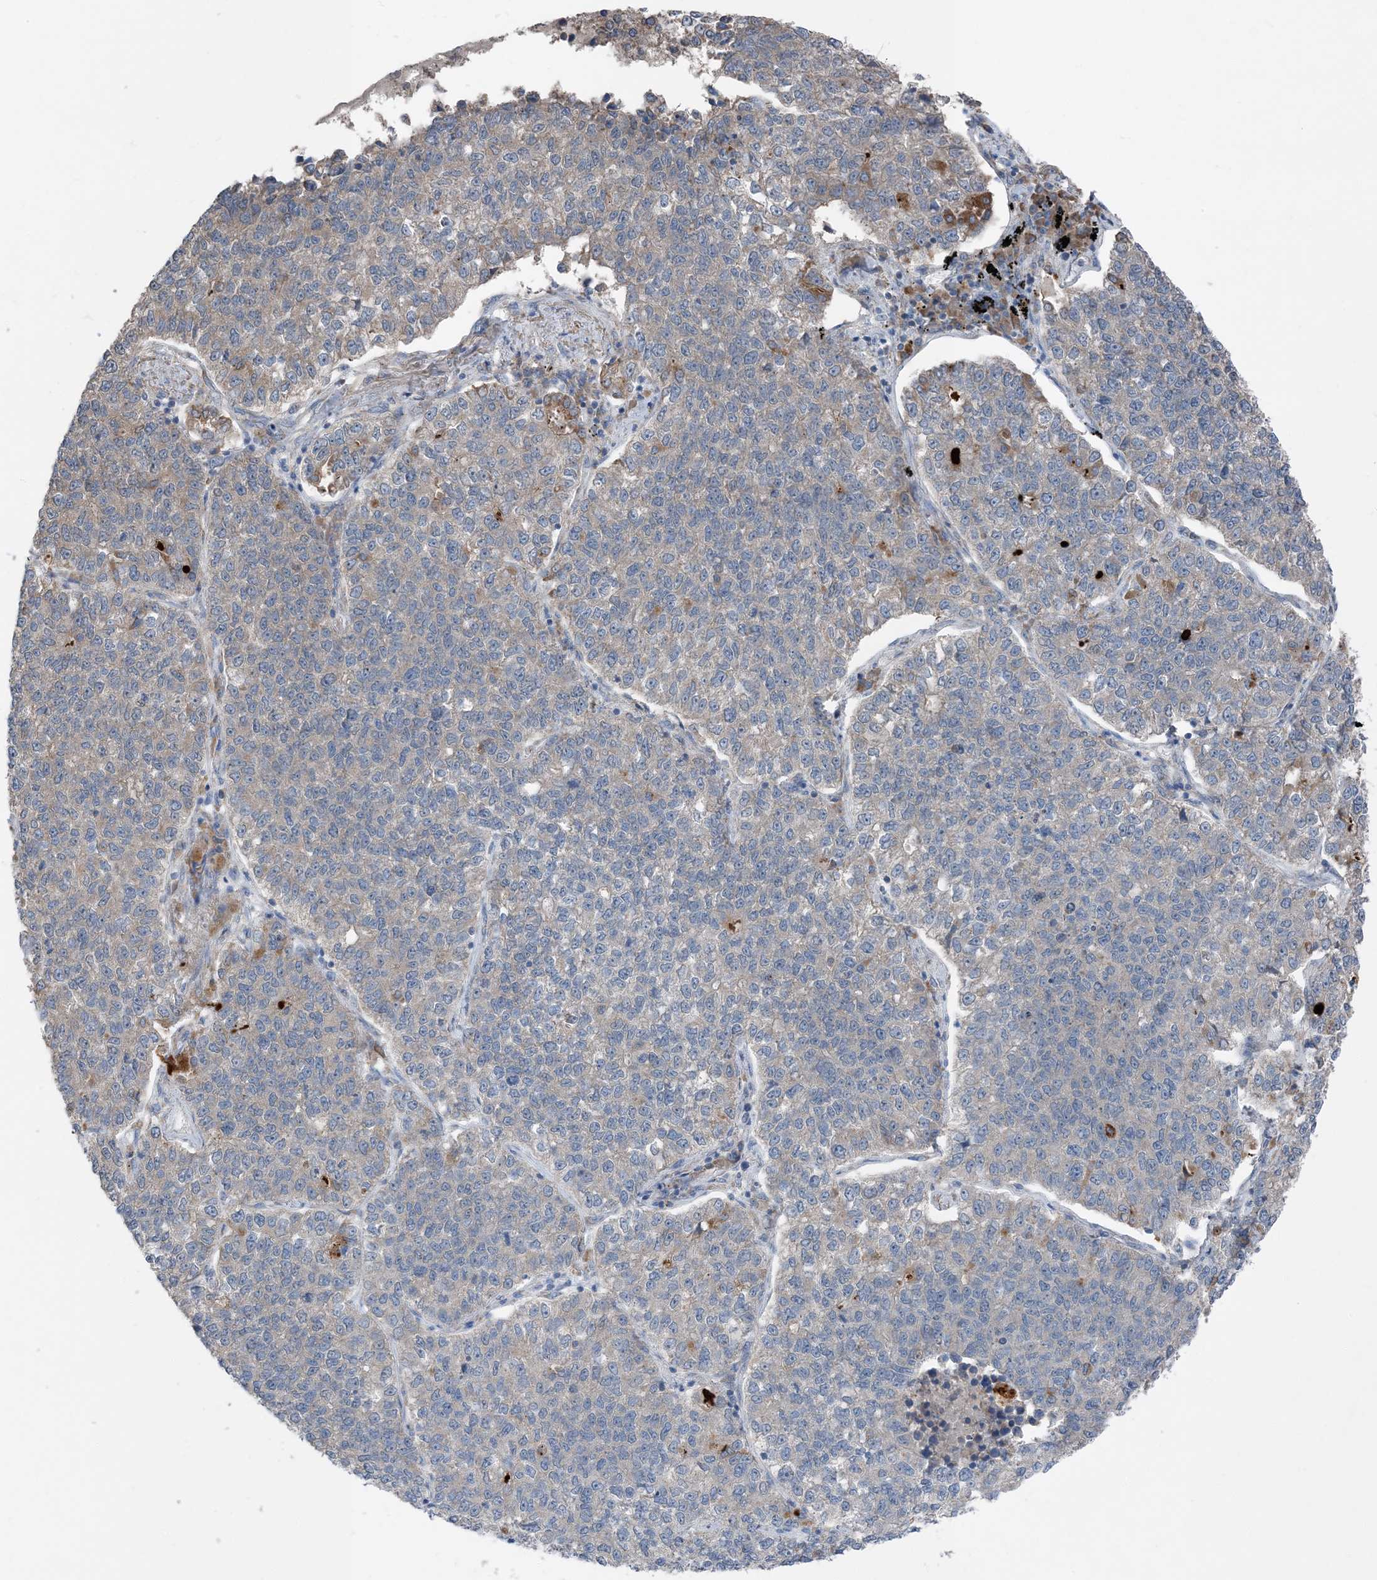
{"staining": {"intensity": "negative", "quantity": "none", "location": "none"}, "tissue": "lung cancer", "cell_type": "Tumor cells", "image_type": "cancer", "snomed": [{"axis": "morphology", "description": "Adenocarcinoma, NOS"}, {"axis": "topography", "description": "Lung"}], "caption": "Immunohistochemistry (IHC) photomicrograph of neoplastic tissue: human lung cancer stained with DAB (3,3'-diaminobenzidine) demonstrates no significant protein staining in tumor cells. (DAB immunohistochemistry (IHC) with hematoxylin counter stain).", "gene": "DHX30", "patient": {"sex": "male", "age": 49}}